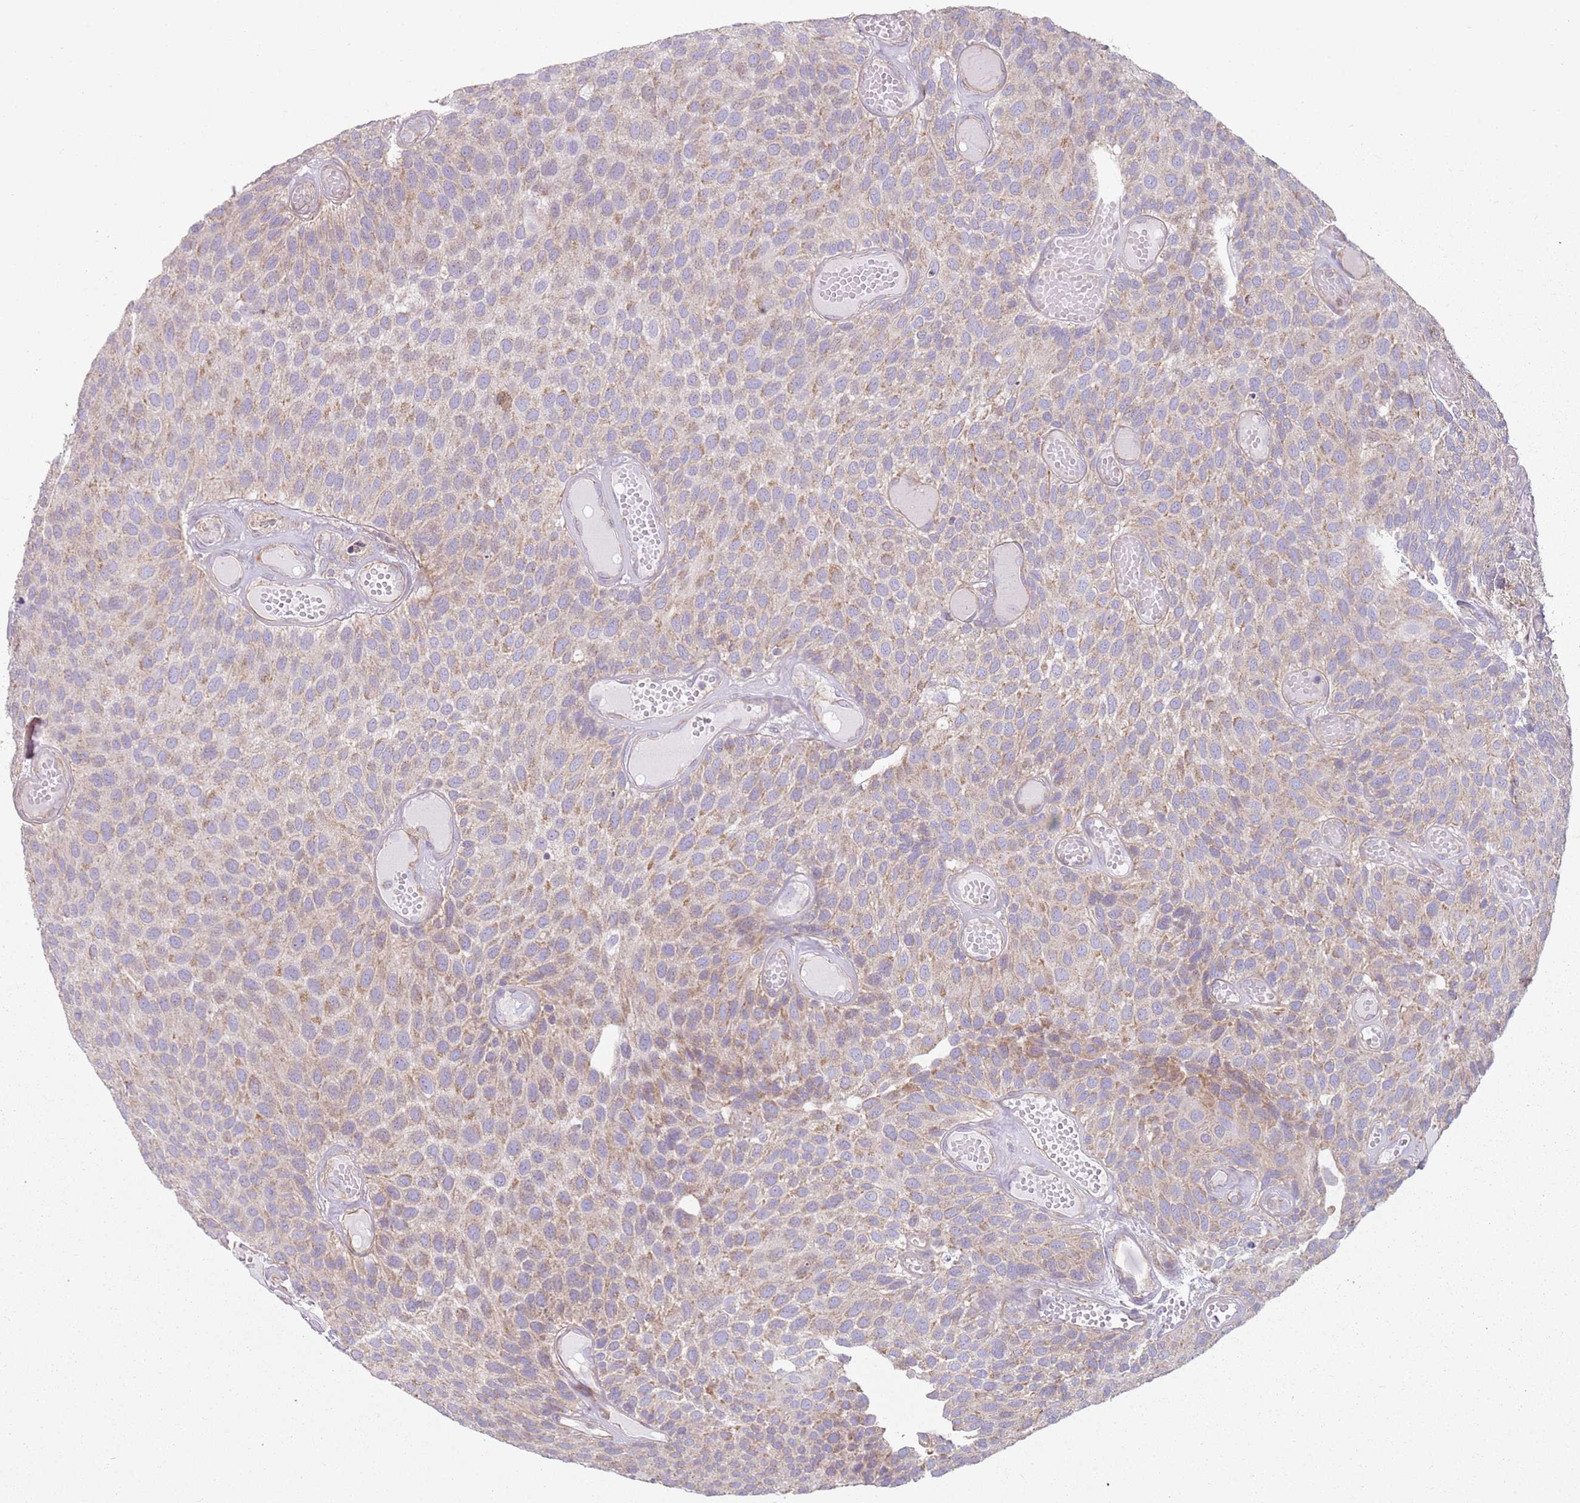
{"staining": {"intensity": "moderate", "quantity": "25%-75%", "location": "cytoplasmic/membranous"}, "tissue": "urothelial cancer", "cell_type": "Tumor cells", "image_type": "cancer", "snomed": [{"axis": "morphology", "description": "Urothelial carcinoma, Low grade"}, {"axis": "topography", "description": "Urinary bladder"}], "caption": "Brown immunohistochemical staining in human low-grade urothelial carcinoma displays moderate cytoplasmic/membranous expression in approximately 25%-75% of tumor cells. The protein of interest is shown in brown color, while the nuclei are stained blue.", "gene": "GAS8", "patient": {"sex": "male", "age": 89}}